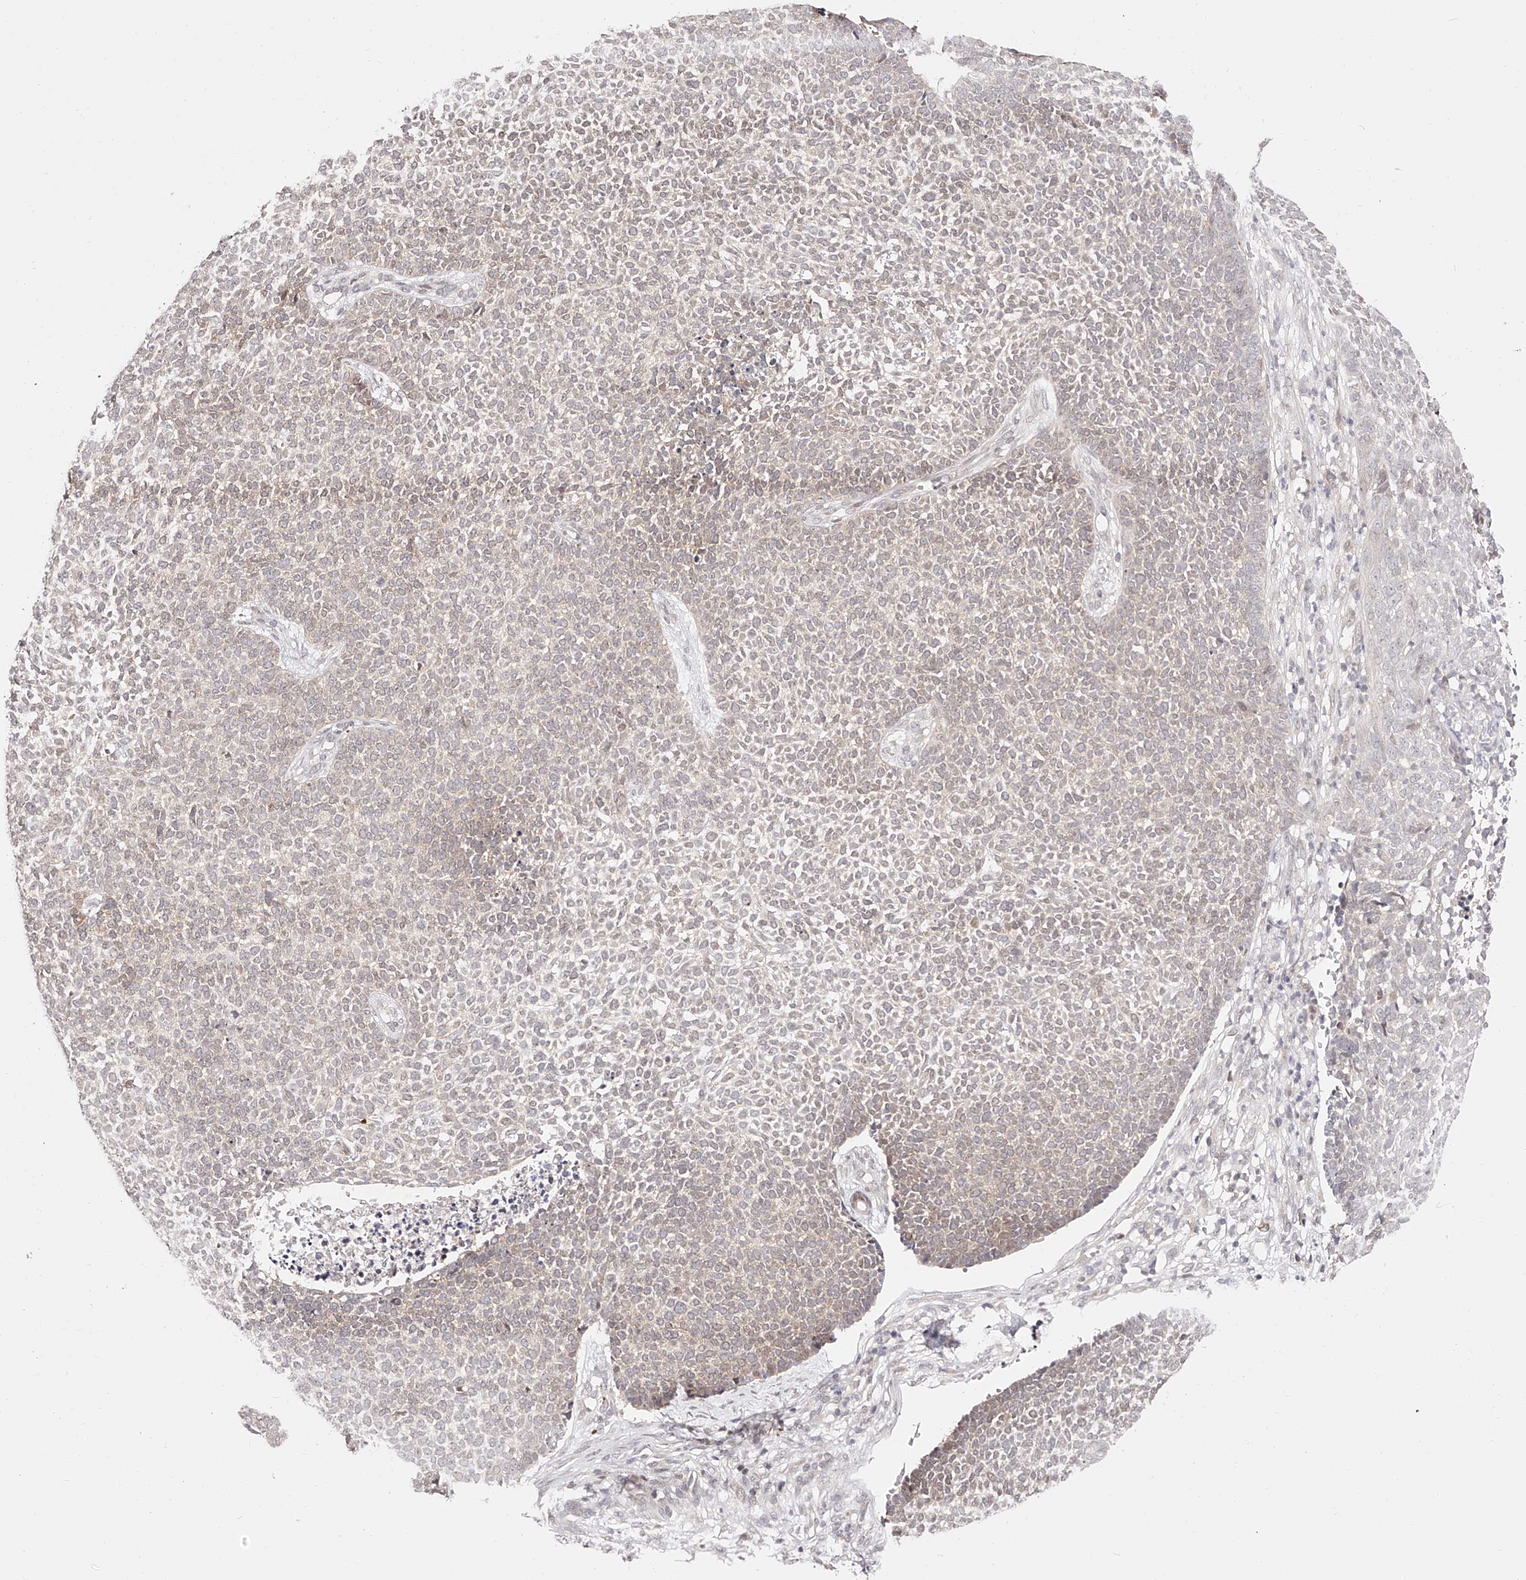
{"staining": {"intensity": "weak", "quantity": "25%-75%", "location": "nuclear"}, "tissue": "skin cancer", "cell_type": "Tumor cells", "image_type": "cancer", "snomed": [{"axis": "morphology", "description": "Basal cell carcinoma"}, {"axis": "topography", "description": "Skin"}], "caption": "A histopathology image of human skin basal cell carcinoma stained for a protein displays weak nuclear brown staining in tumor cells.", "gene": "USF3", "patient": {"sex": "female", "age": 84}}